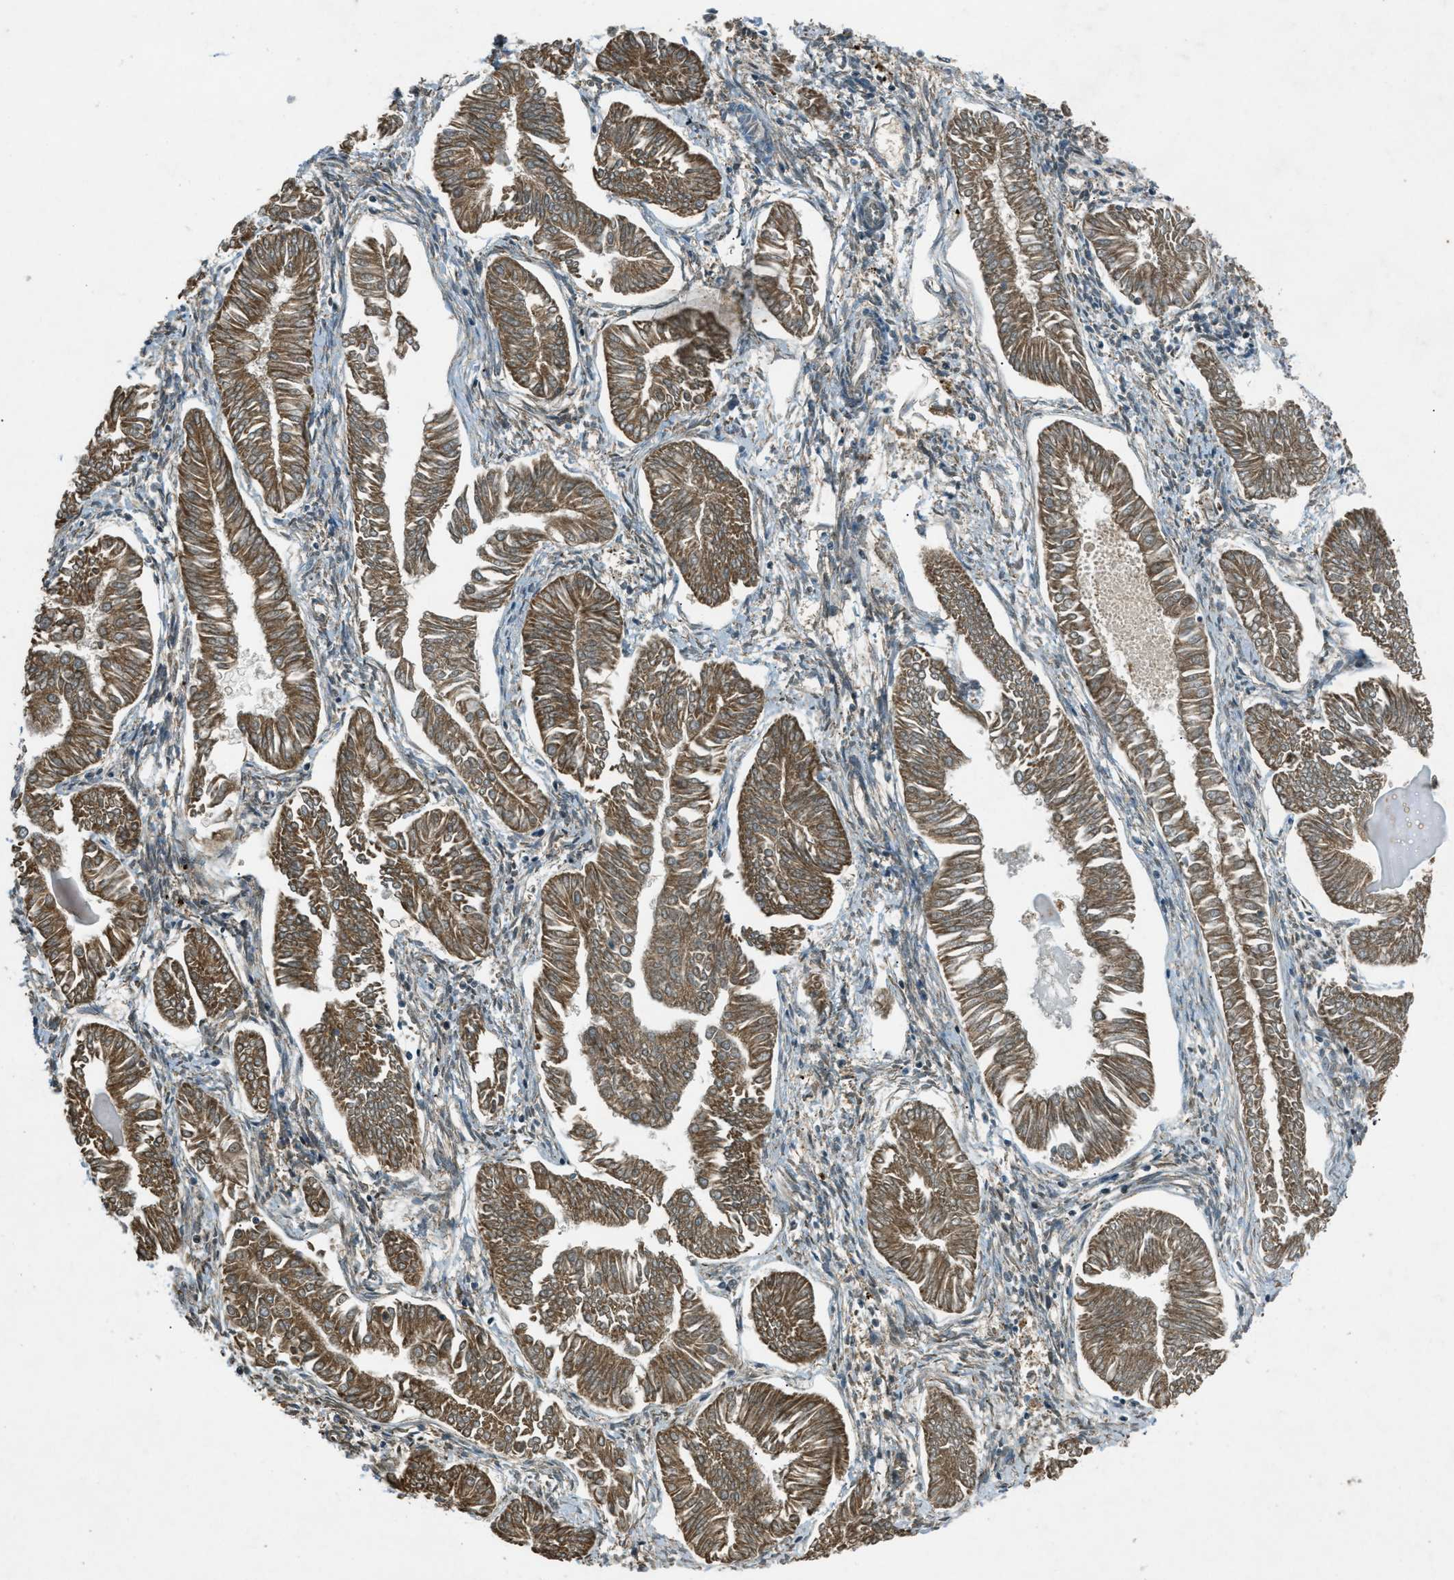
{"staining": {"intensity": "moderate", "quantity": ">75%", "location": "cytoplasmic/membranous"}, "tissue": "endometrial cancer", "cell_type": "Tumor cells", "image_type": "cancer", "snomed": [{"axis": "morphology", "description": "Adenocarcinoma, NOS"}, {"axis": "topography", "description": "Endometrium"}], "caption": "This micrograph exhibits immunohistochemistry (IHC) staining of endometrial adenocarcinoma, with medium moderate cytoplasmic/membranous staining in approximately >75% of tumor cells.", "gene": "EIF2AK3", "patient": {"sex": "female", "age": 53}}